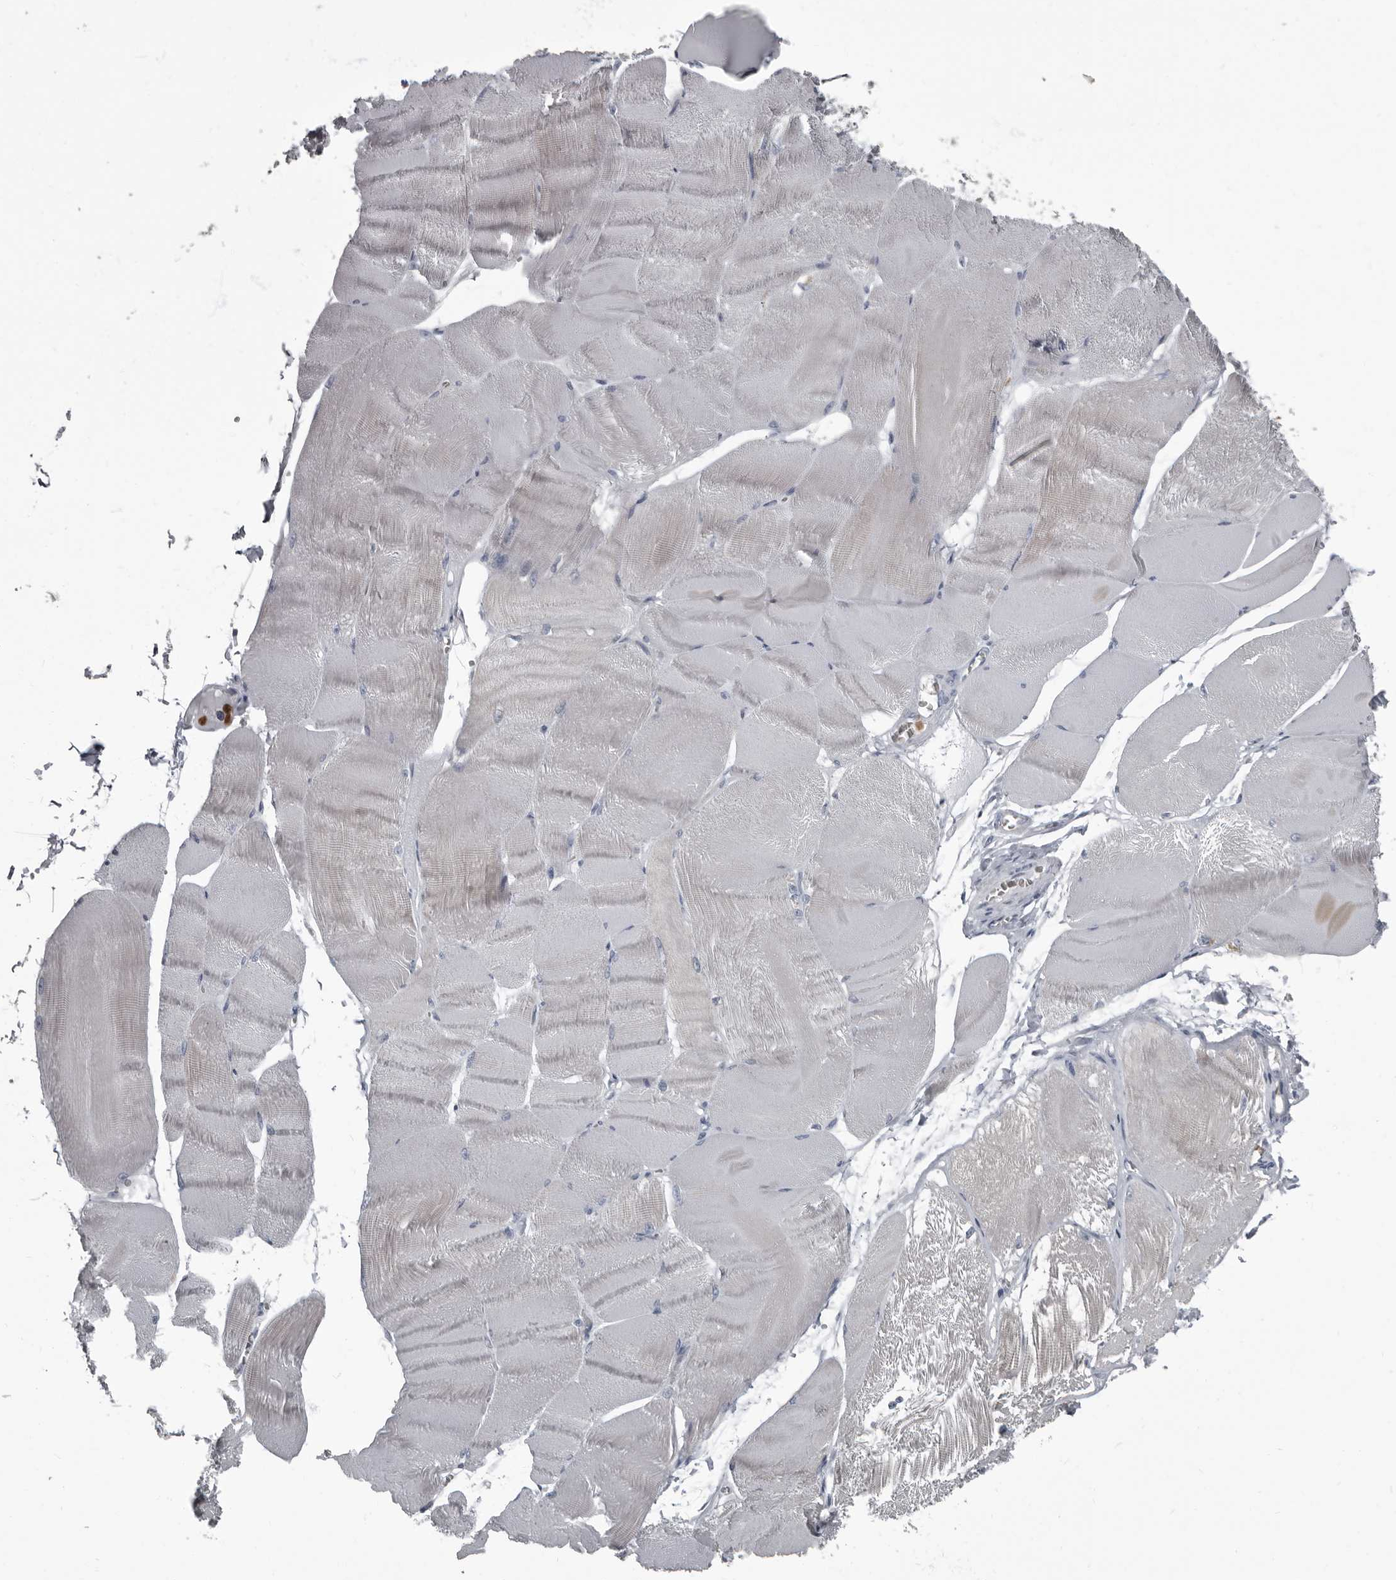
{"staining": {"intensity": "negative", "quantity": "none", "location": "none"}, "tissue": "skeletal muscle", "cell_type": "Myocytes", "image_type": "normal", "snomed": [{"axis": "morphology", "description": "Normal tissue, NOS"}, {"axis": "morphology", "description": "Basal cell carcinoma"}, {"axis": "topography", "description": "Skeletal muscle"}], "caption": "Immunohistochemistry micrograph of normal skeletal muscle stained for a protein (brown), which displays no positivity in myocytes. (DAB immunohistochemistry (IHC), high magnification).", "gene": "TPD52L1", "patient": {"sex": "female", "age": 64}}